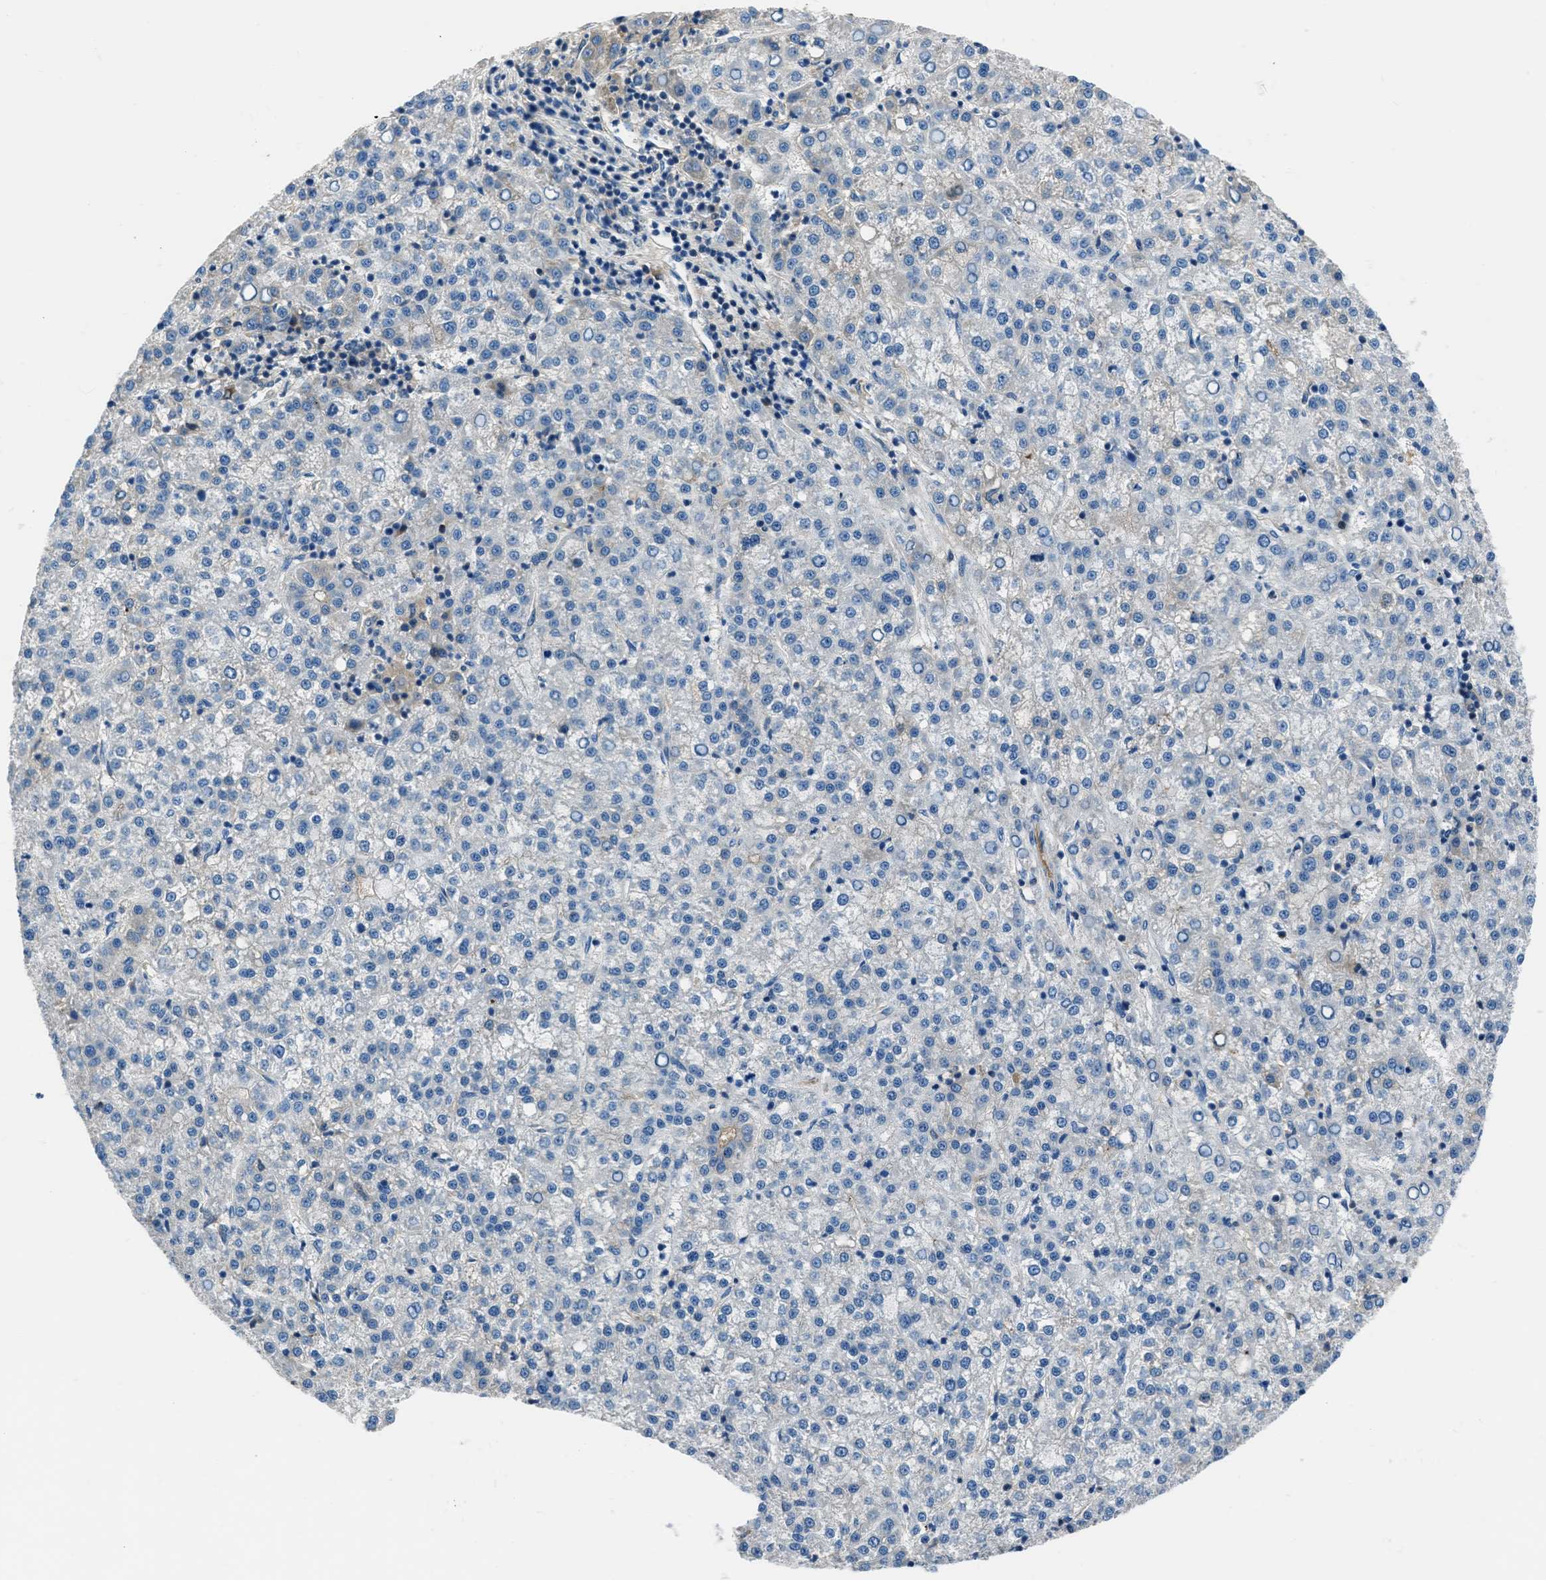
{"staining": {"intensity": "negative", "quantity": "none", "location": "none"}, "tissue": "liver cancer", "cell_type": "Tumor cells", "image_type": "cancer", "snomed": [{"axis": "morphology", "description": "Carcinoma, Hepatocellular, NOS"}, {"axis": "topography", "description": "Liver"}], "caption": "Tumor cells show no significant protein expression in hepatocellular carcinoma (liver). (Immunohistochemistry, brightfield microscopy, high magnification).", "gene": "SLC38A6", "patient": {"sex": "female", "age": 58}}